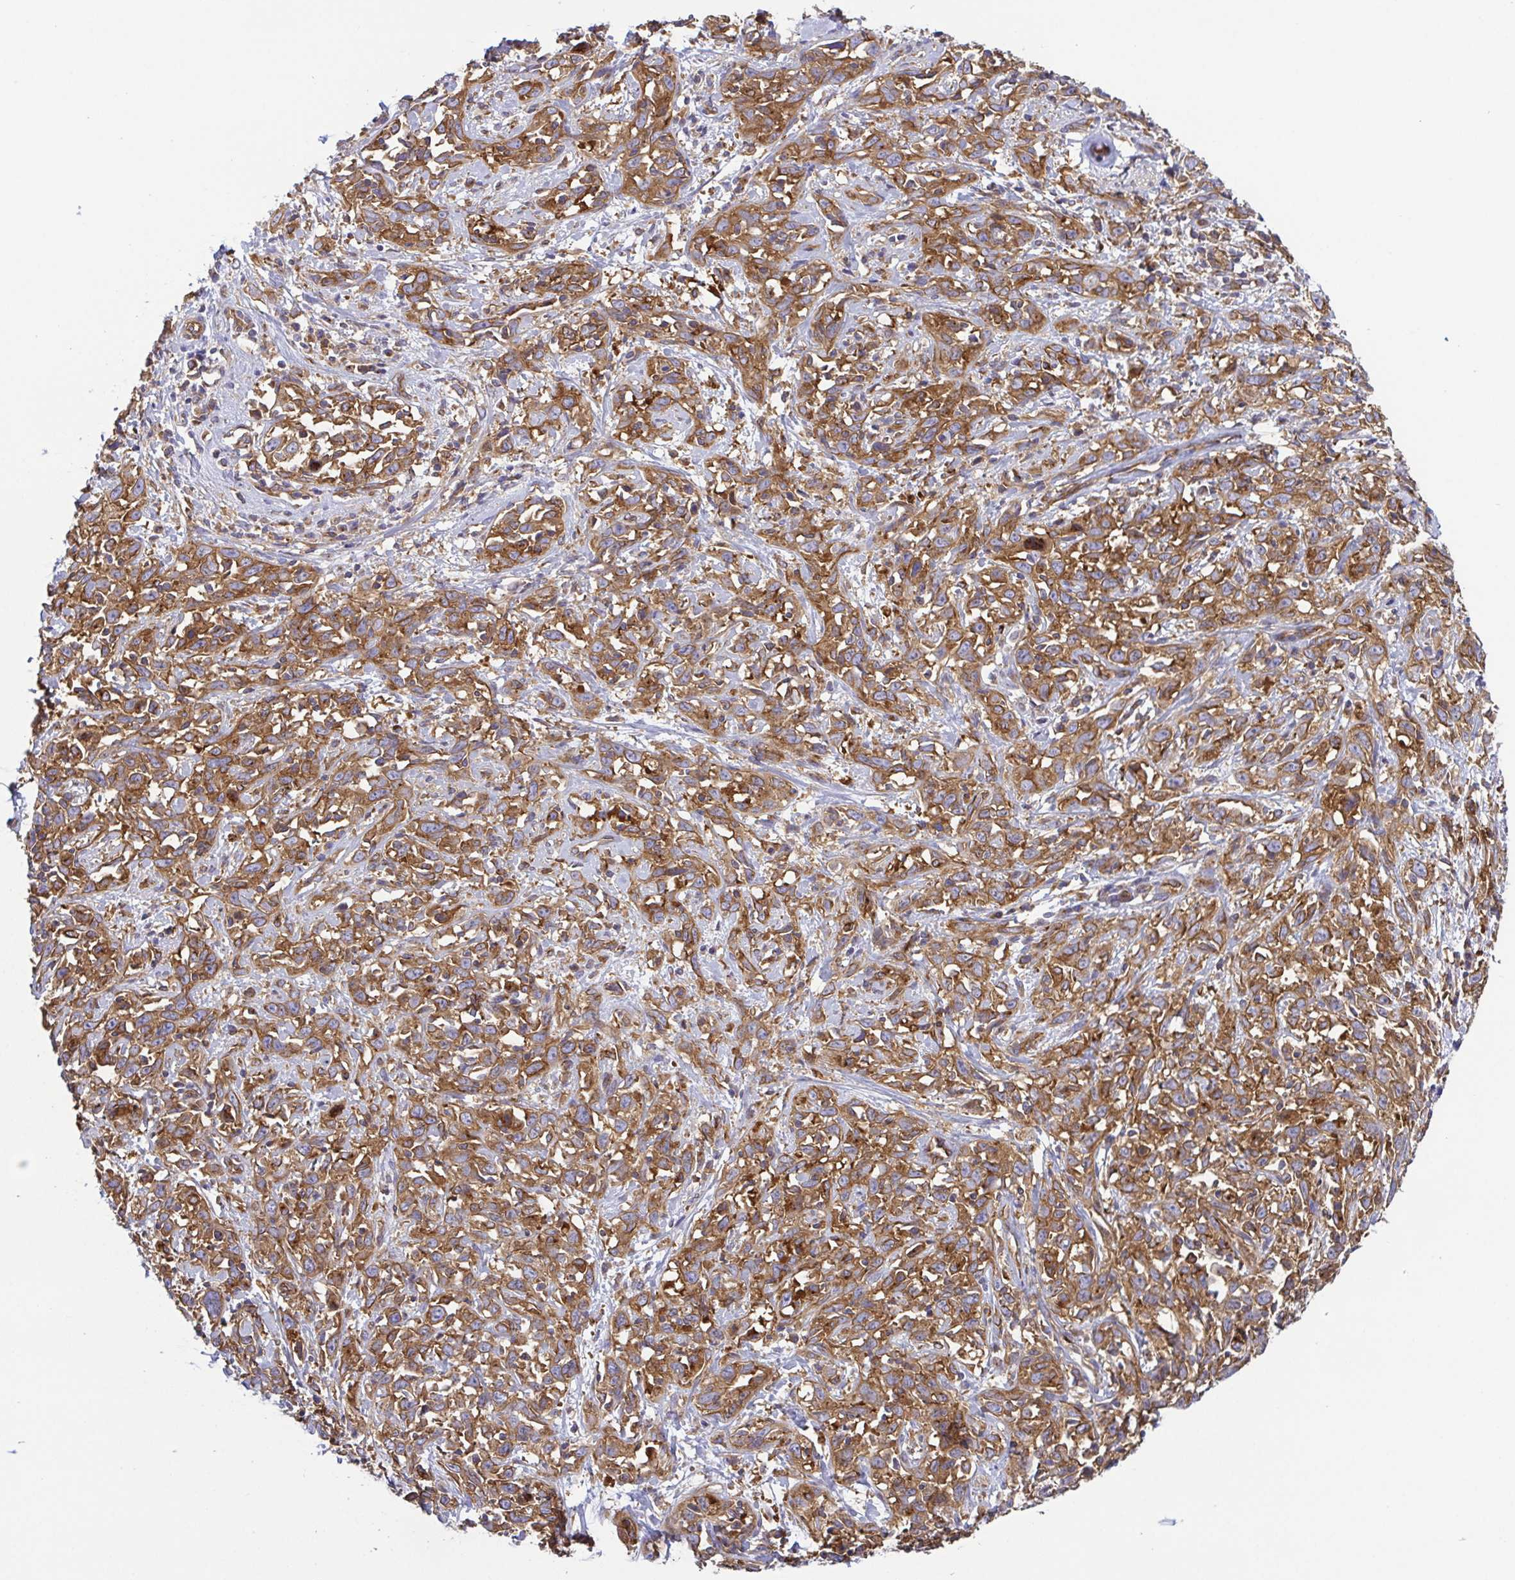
{"staining": {"intensity": "moderate", "quantity": ">75%", "location": "cytoplasmic/membranous"}, "tissue": "cervical cancer", "cell_type": "Tumor cells", "image_type": "cancer", "snomed": [{"axis": "morphology", "description": "Adenocarcinoma, NOS"}, {"axis": "topography", "description": "Cervix"}], "caption": "A brown stain labels moderate cytoplasmic/membranous staining of a protein in cervical cancer (adenocarcinoma) tumor cells.", "gene": "KIF5B", "patient": {"sex": "female", "age": 40}}